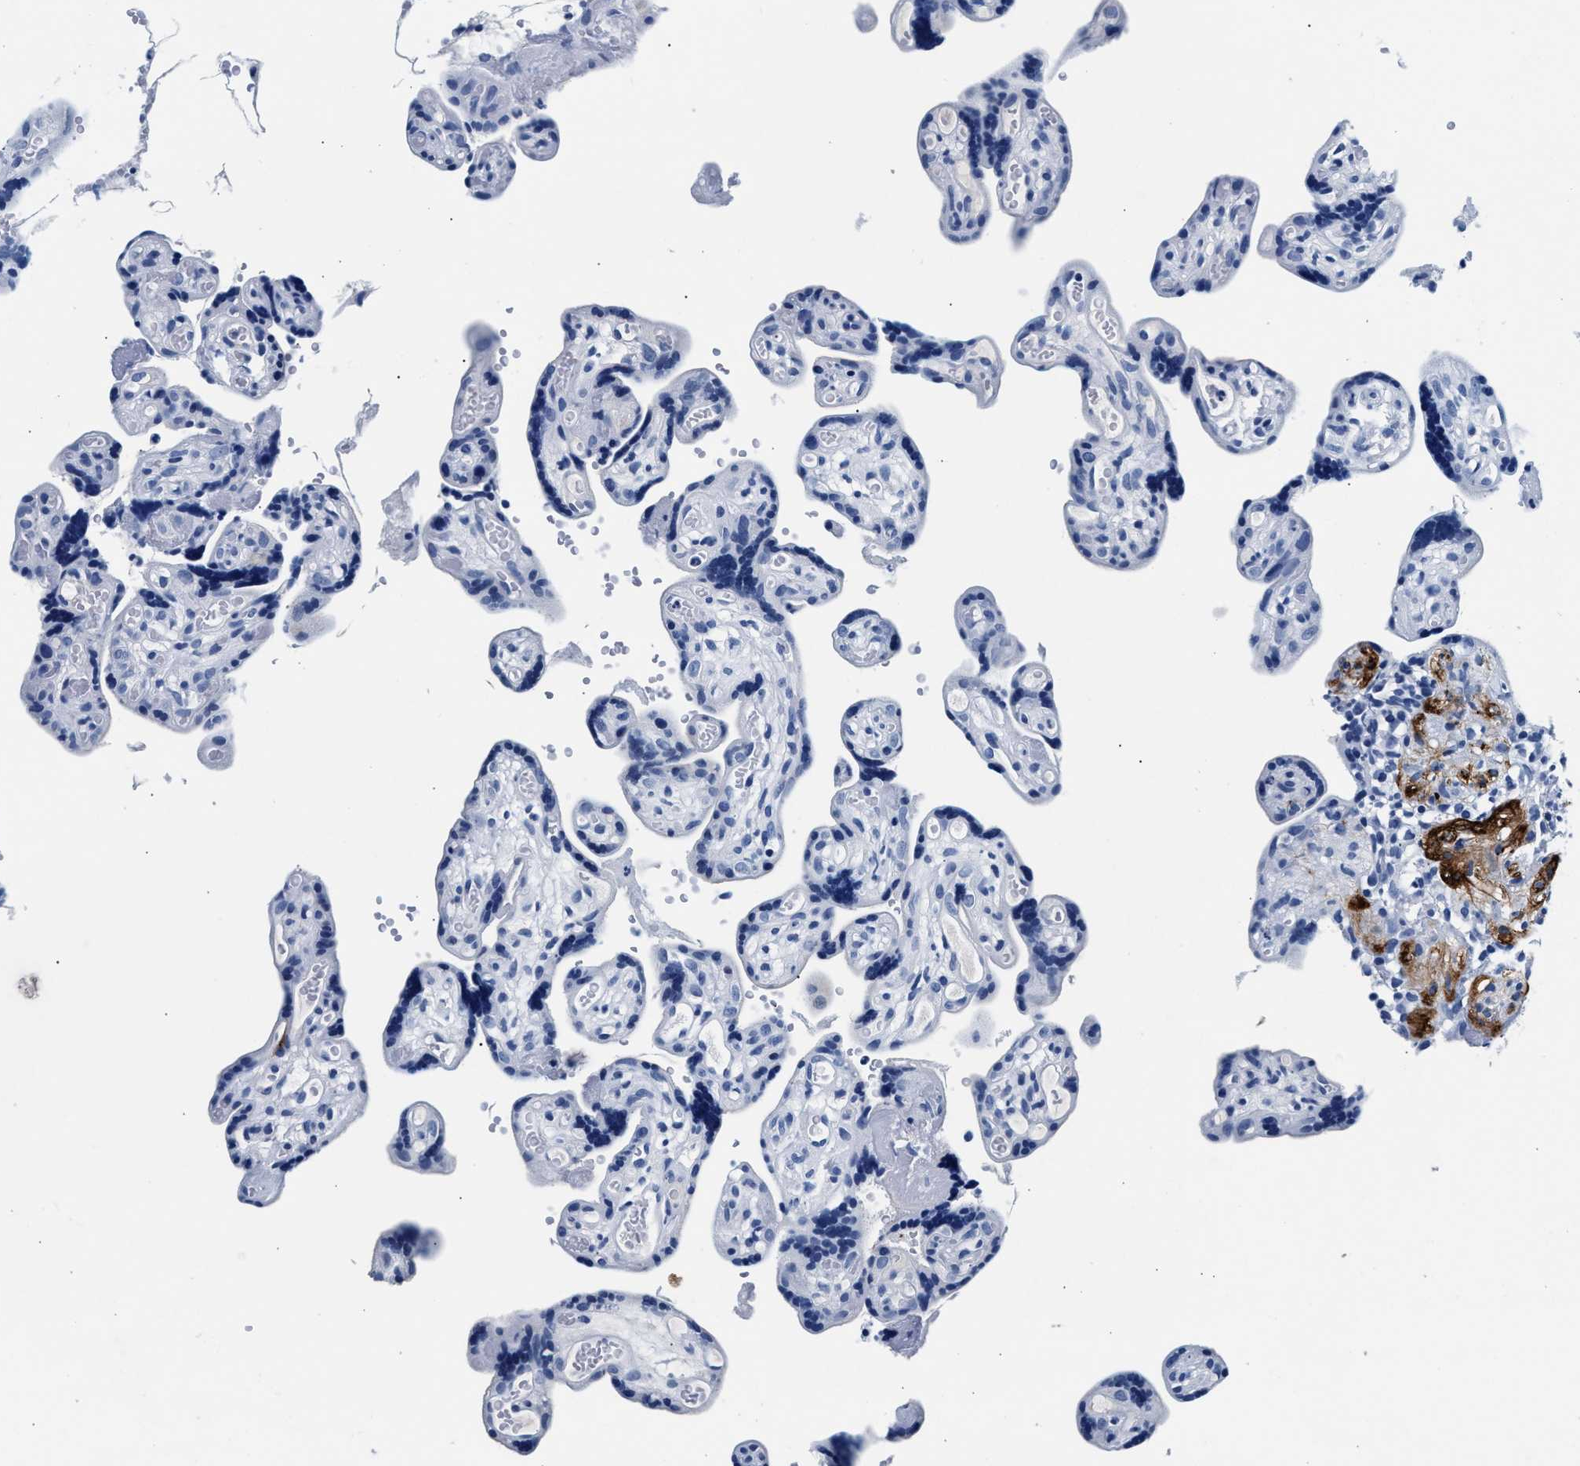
{"staining": {"intensity": "negative", "quantity": "none", "location": "none"}, "tissue": "placenta", "cell_type": "Decidual cells", "image_type": "normal", "snomed": [{"axis": "morphology", "description": "Normal tissue, NOS"}, {"axis": "topography", "description": "Placenta"}], "caption": "IHC histopathology image of normal placenta: human placenta stained with DAB shows no significant protein positivity in decidual cells.", "gene": "TNR", "patient": {"sex": "female", "age": 30}}